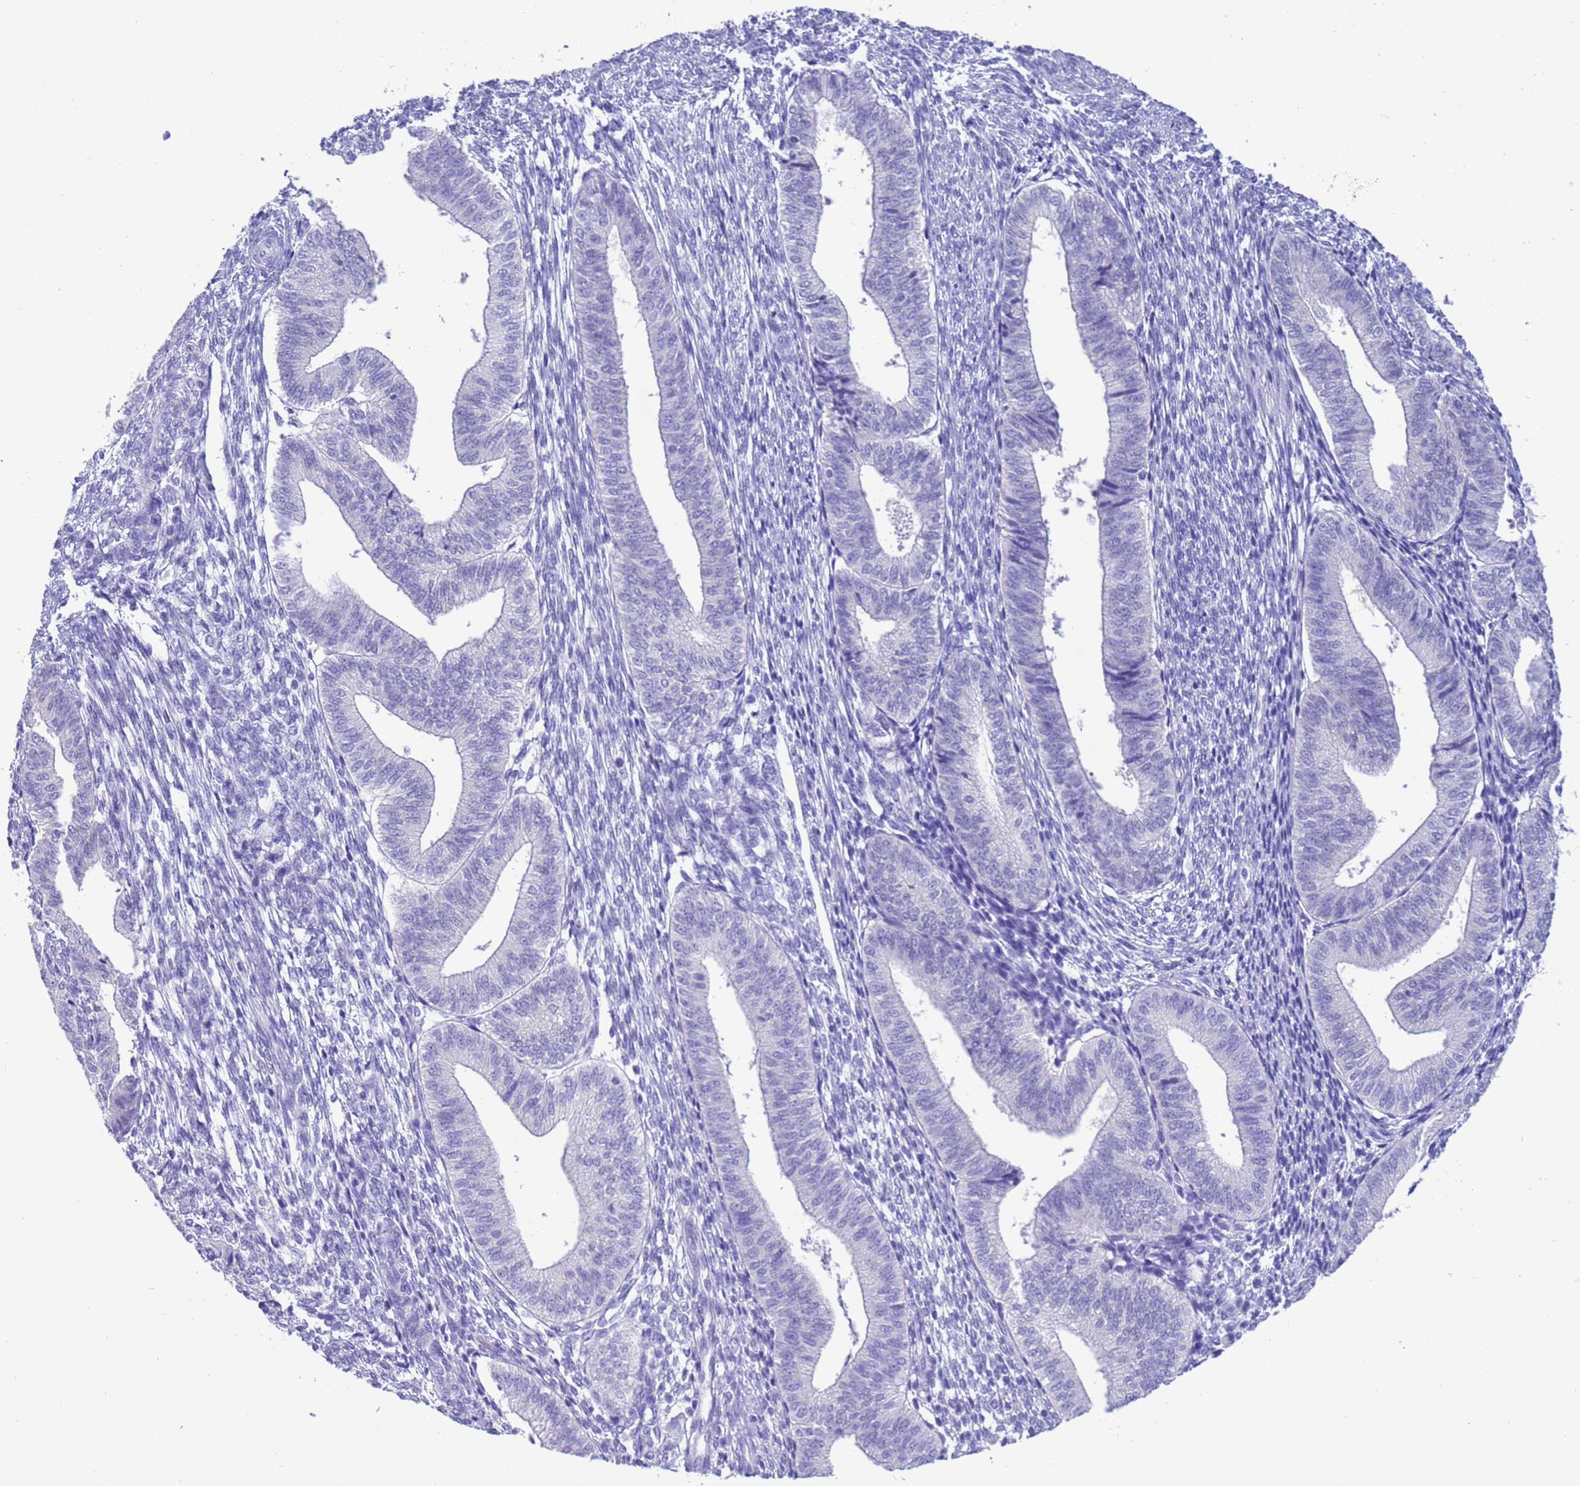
{"staining": {"intensity": "negative", "quantity": "none", "location": "none"}, "tissue": "endometrium", "cell_type": "Cells in endometrial stroma", "image_type": "normal", "snomed": [{"axis": "morphology", "description": "Normal tissue, NOS"}, {"axis": "topography", "description": "Endometrium"}], "caption": "Immunohistochemistry photomicrograph of benign endometrium: human endometrium stained with DAB (3,3'-diaminobenzidine) reveals no significant protein staining in cells in endometrial stroma. The staining was performed using DAB to visualize the protein expression in brown, while the nuclei were stained in blue with hematoxylin (Magnification: 20x).", "gene": "GSTM1", "patient": {"sex": "female", "age": 34}}